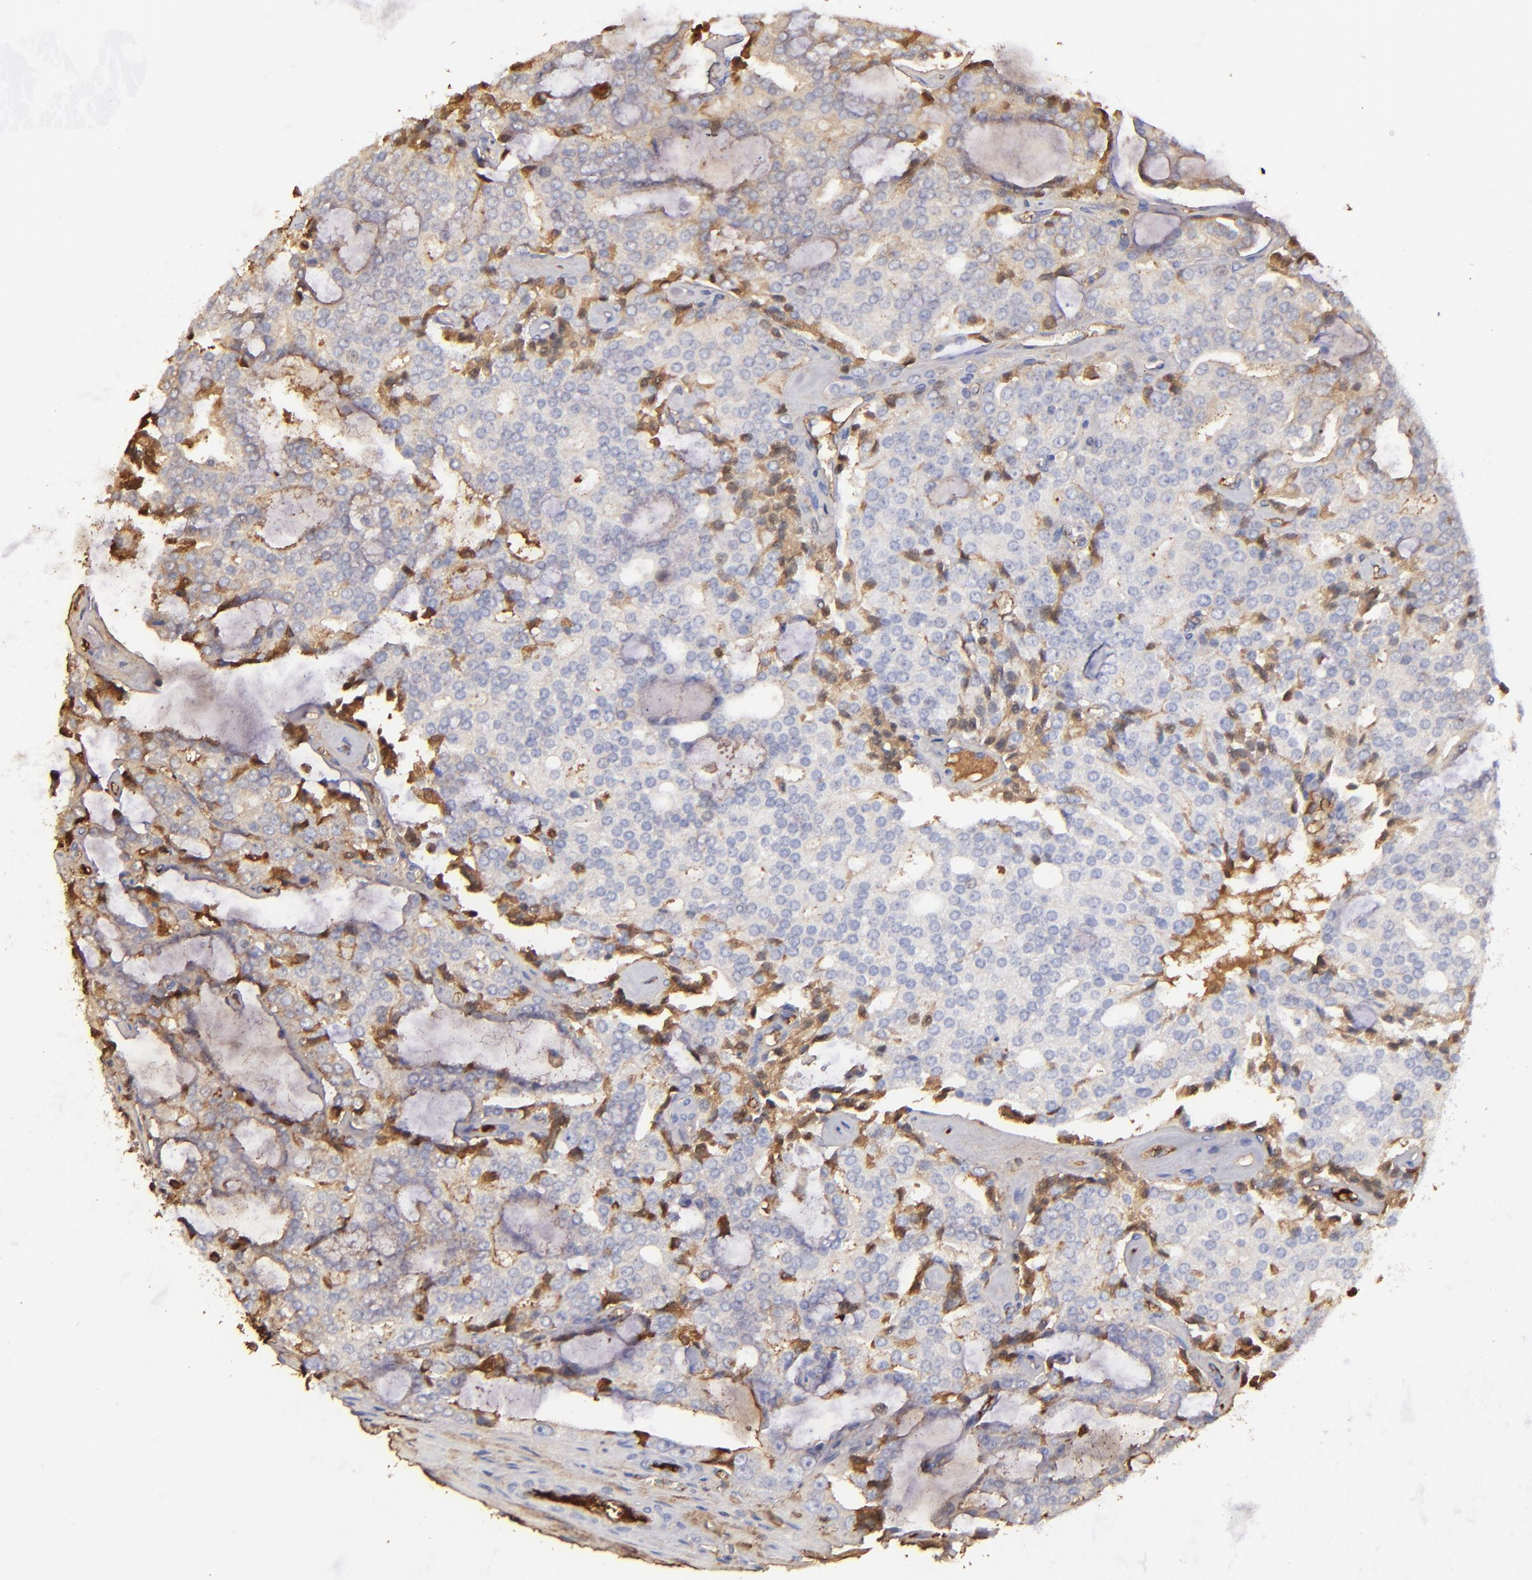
{"staining": {"intensity": "weak", "quantity": ">75%", "location": "cytoplasmic/membranous"}, "tissue": "prostate cancer", "cell_type": "Tumor cells", "image_type": "cancer", "snomed": [{"axis": "morphology", "description": "Adenocarcinoma, High grade"}, {"axis": "topography", "description": "Prostate"}], "caption": "Adenocarcinoma (high-grade) (prostate) stained with IHC reveals weak cytoplasmic/membranous staining in approximately >75% of tumor cells. The protein is stained brown, and the nuclei are stained in blue (DAB (3,3'-diaminobenzidine) IHC with brightfield microscopy, high magnification).", "gene": "FGB", "patient": {"sex": "male", "age": 67}}